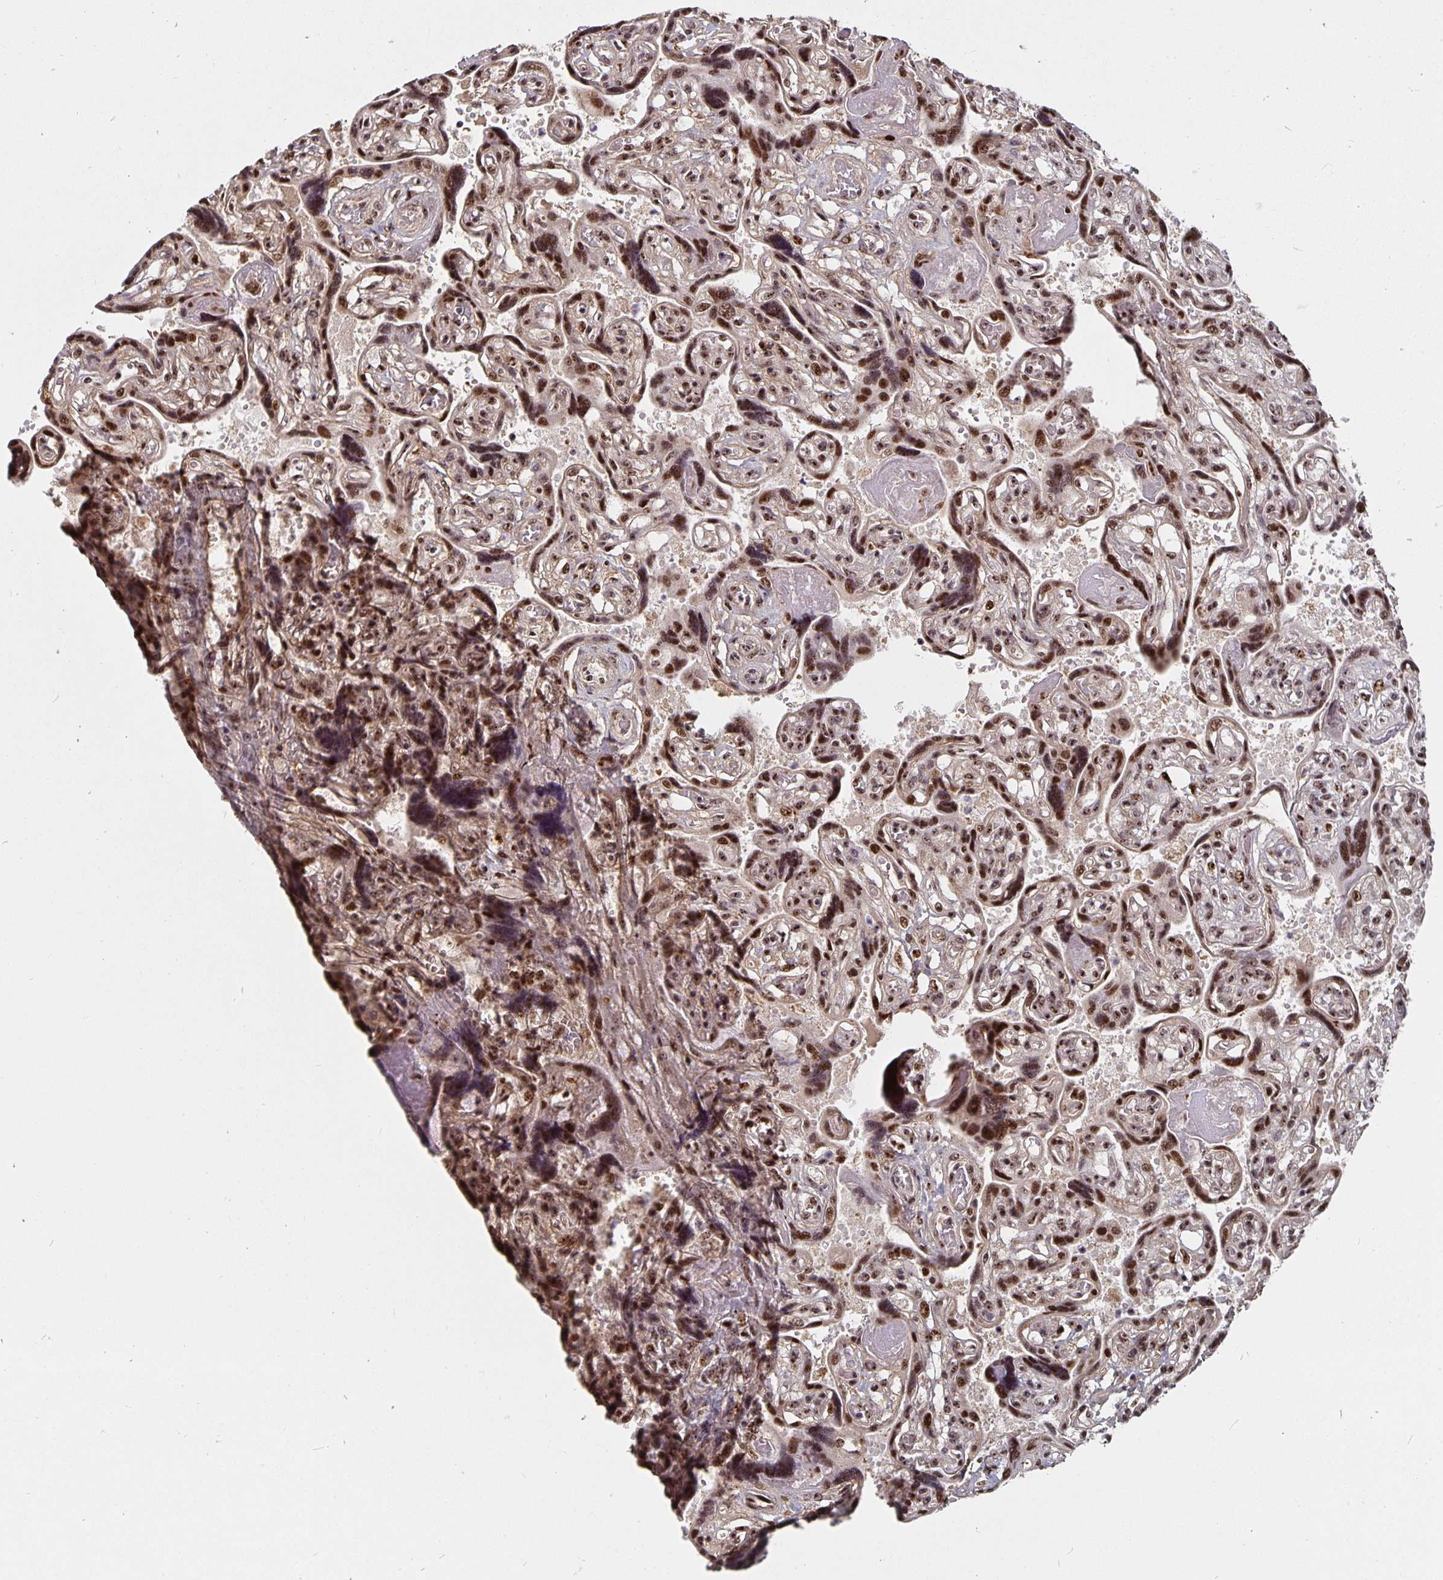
{"staining": {"intensity": "strong", "quantity": ">75%", "location": "nuclear"}, "tissue": "placenta", "cell_type": "Decidual cells", "image_type": "normal", "snomed": [{"axis": "morphology", "description": "Normal tissue, NOS"}, {"axis": "topography", "description": "Placenta"}], "caption": "About >75% of decidual cells in normal placenta reveal strong nuclear protein positivity as visualized by brown immunohistochemical staining.", "gene": "LAS1L", "patient": {"sex": "female", "age": 32}}